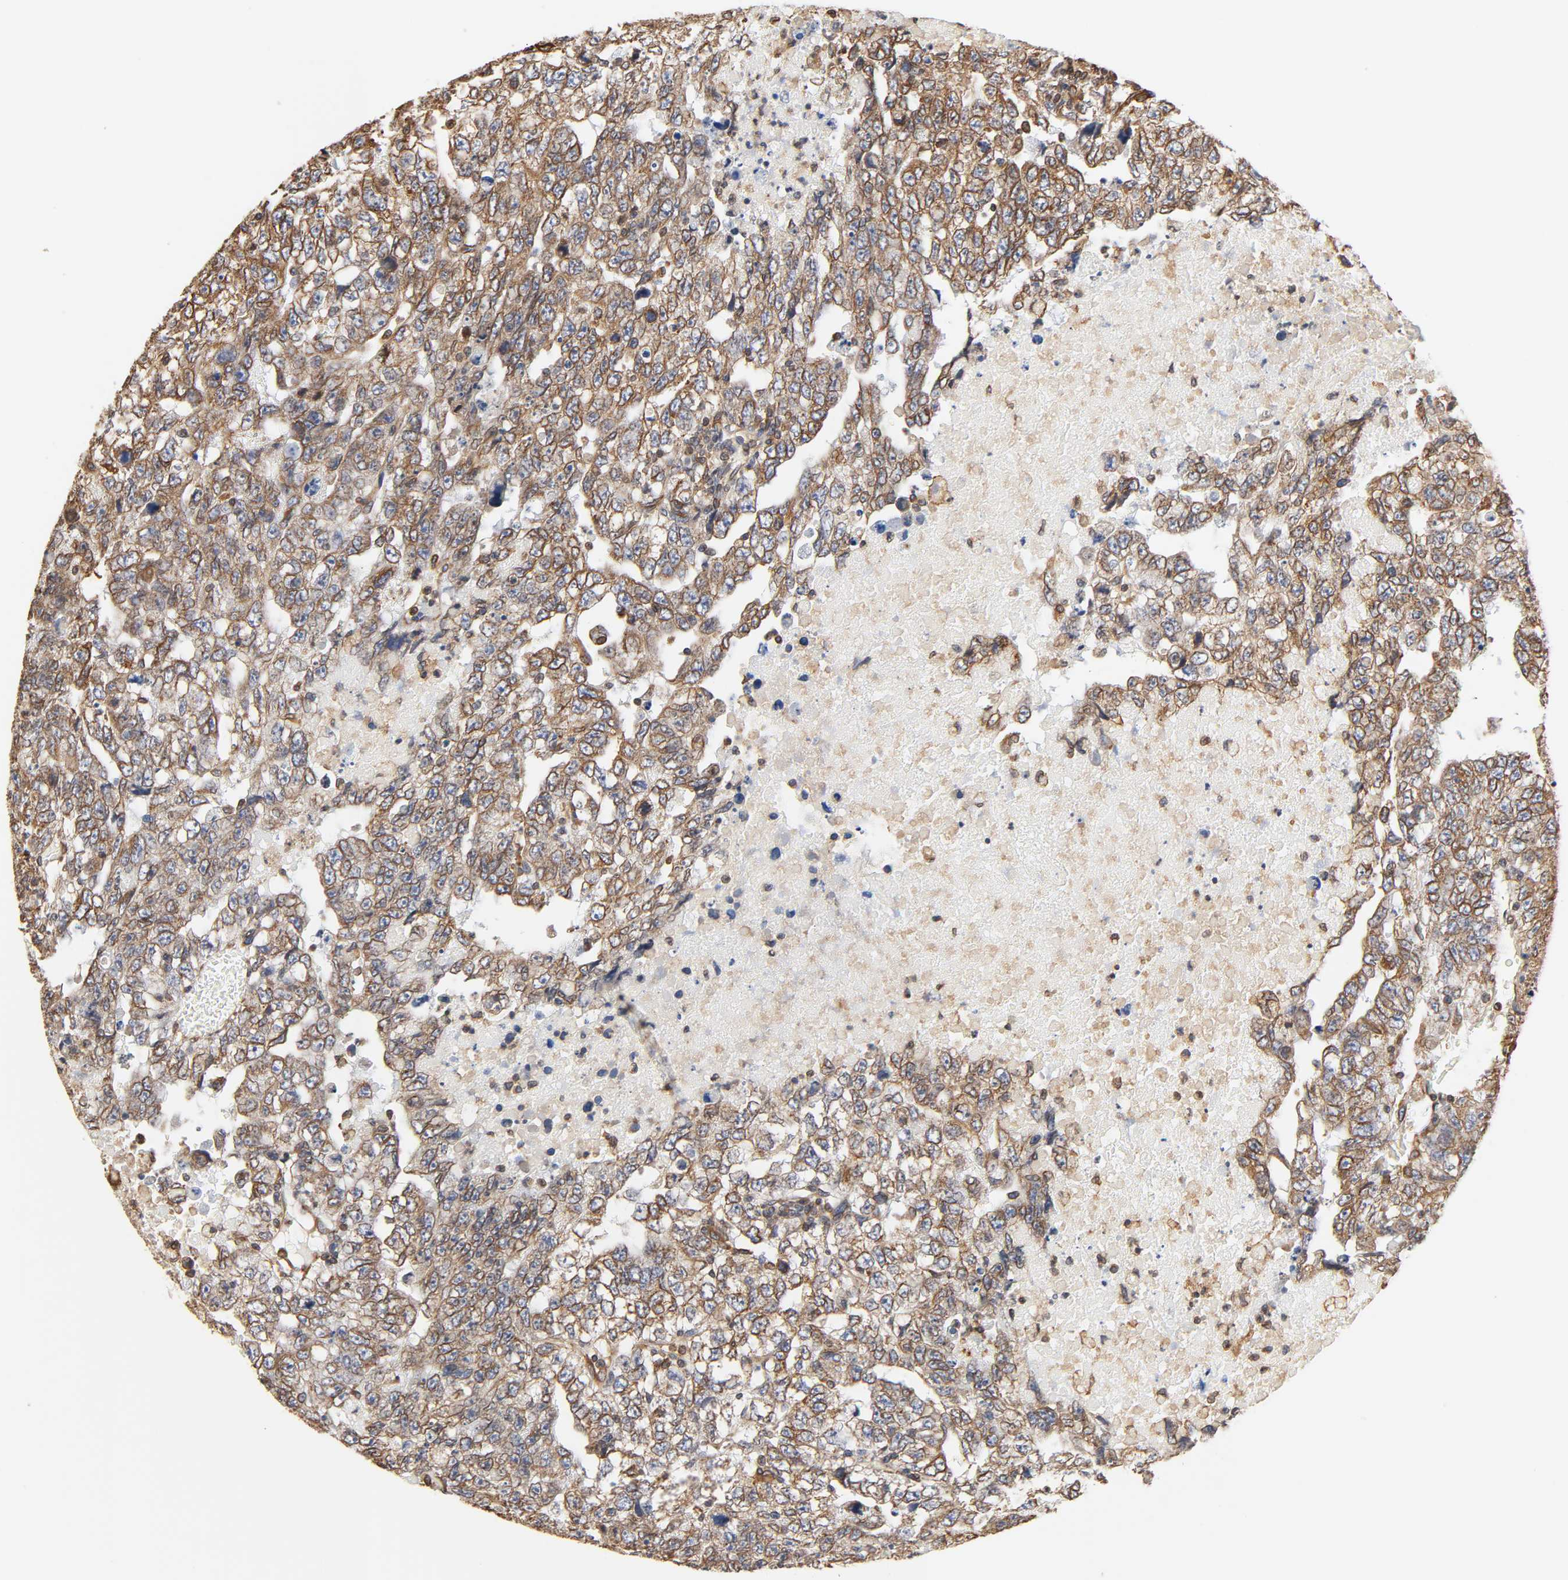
{"staining": {"intensity": "moderate", "quantity": ">75%", "location": "cytoplasmic/membranous"}, "tissue": "testis cancer", "cell_type": "Tumor cells", "image_type": "cancer", "snomed": [{"axis": "morphology", "description": "Carcinoma, Embryonal, NOS"}, {"axis": "topography", "description": "Testis"}], "caption": "Moderate cytoplasmic/membranous positivity is present in about >75% of tumor cells in testis cancer (embryonal carcinoma). (Brightfield microscopy of DAB IHC at high magnification).", "gene": "BCAP31", "patient": {"sex": "male", "age": 36}}